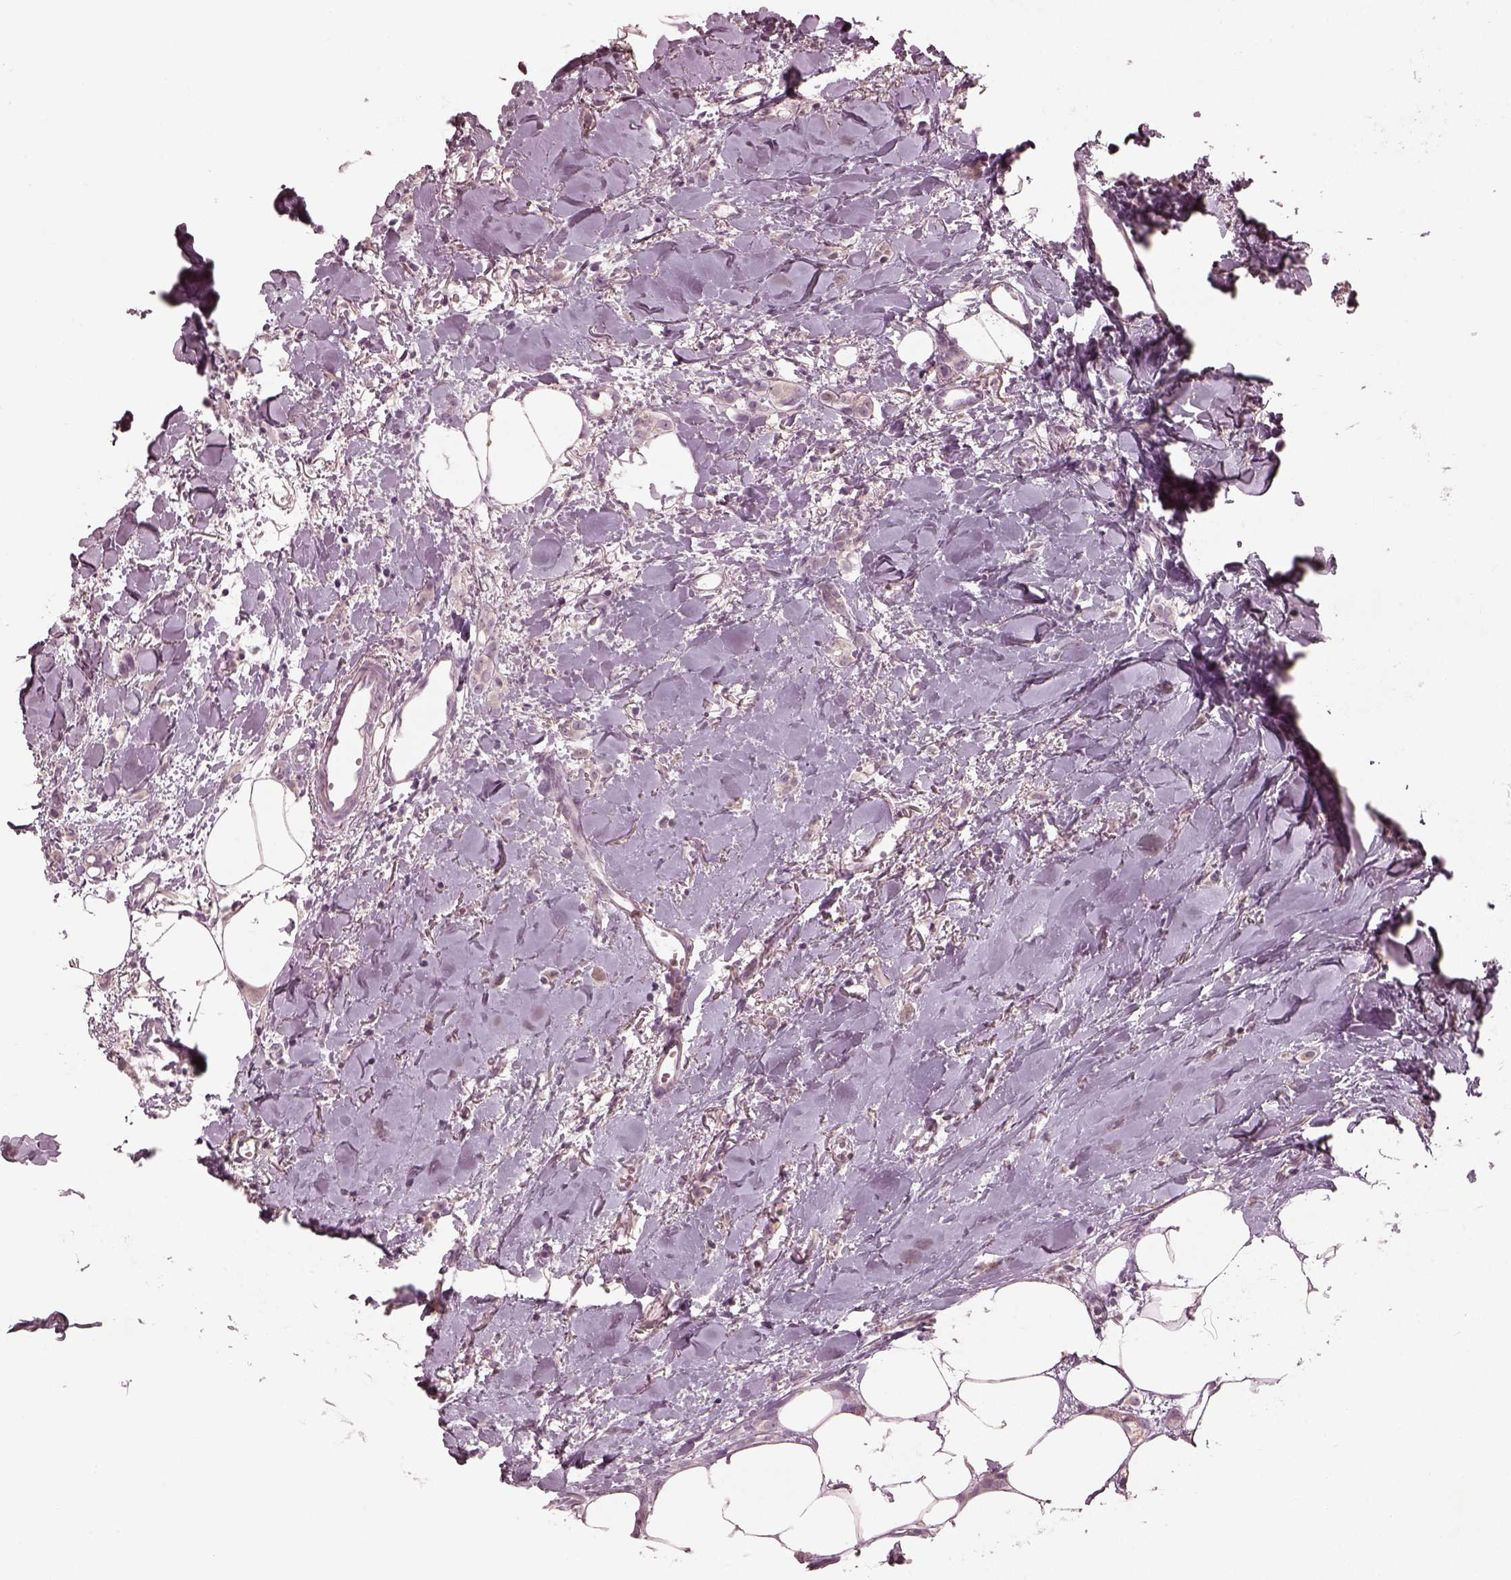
{"staining": {"intensity": "negative", "quantity": "none", "location": "none"}, "tissue": "breast cancer", "cell_type": "Tumor cells", "image_type": "cancer", "snomed": [{"axis": "morphology", "description": "Duct carcinoma"}, {"axis": "topography", "description": "Breast"}], "caption": "Immunohistochemistry (IHC) photomicrograph of breast cancer stained for a protein (brown), which shows no expression in tumor cells.", "gene": "MIA", "patient": {"sex": "female", "age": 85}}